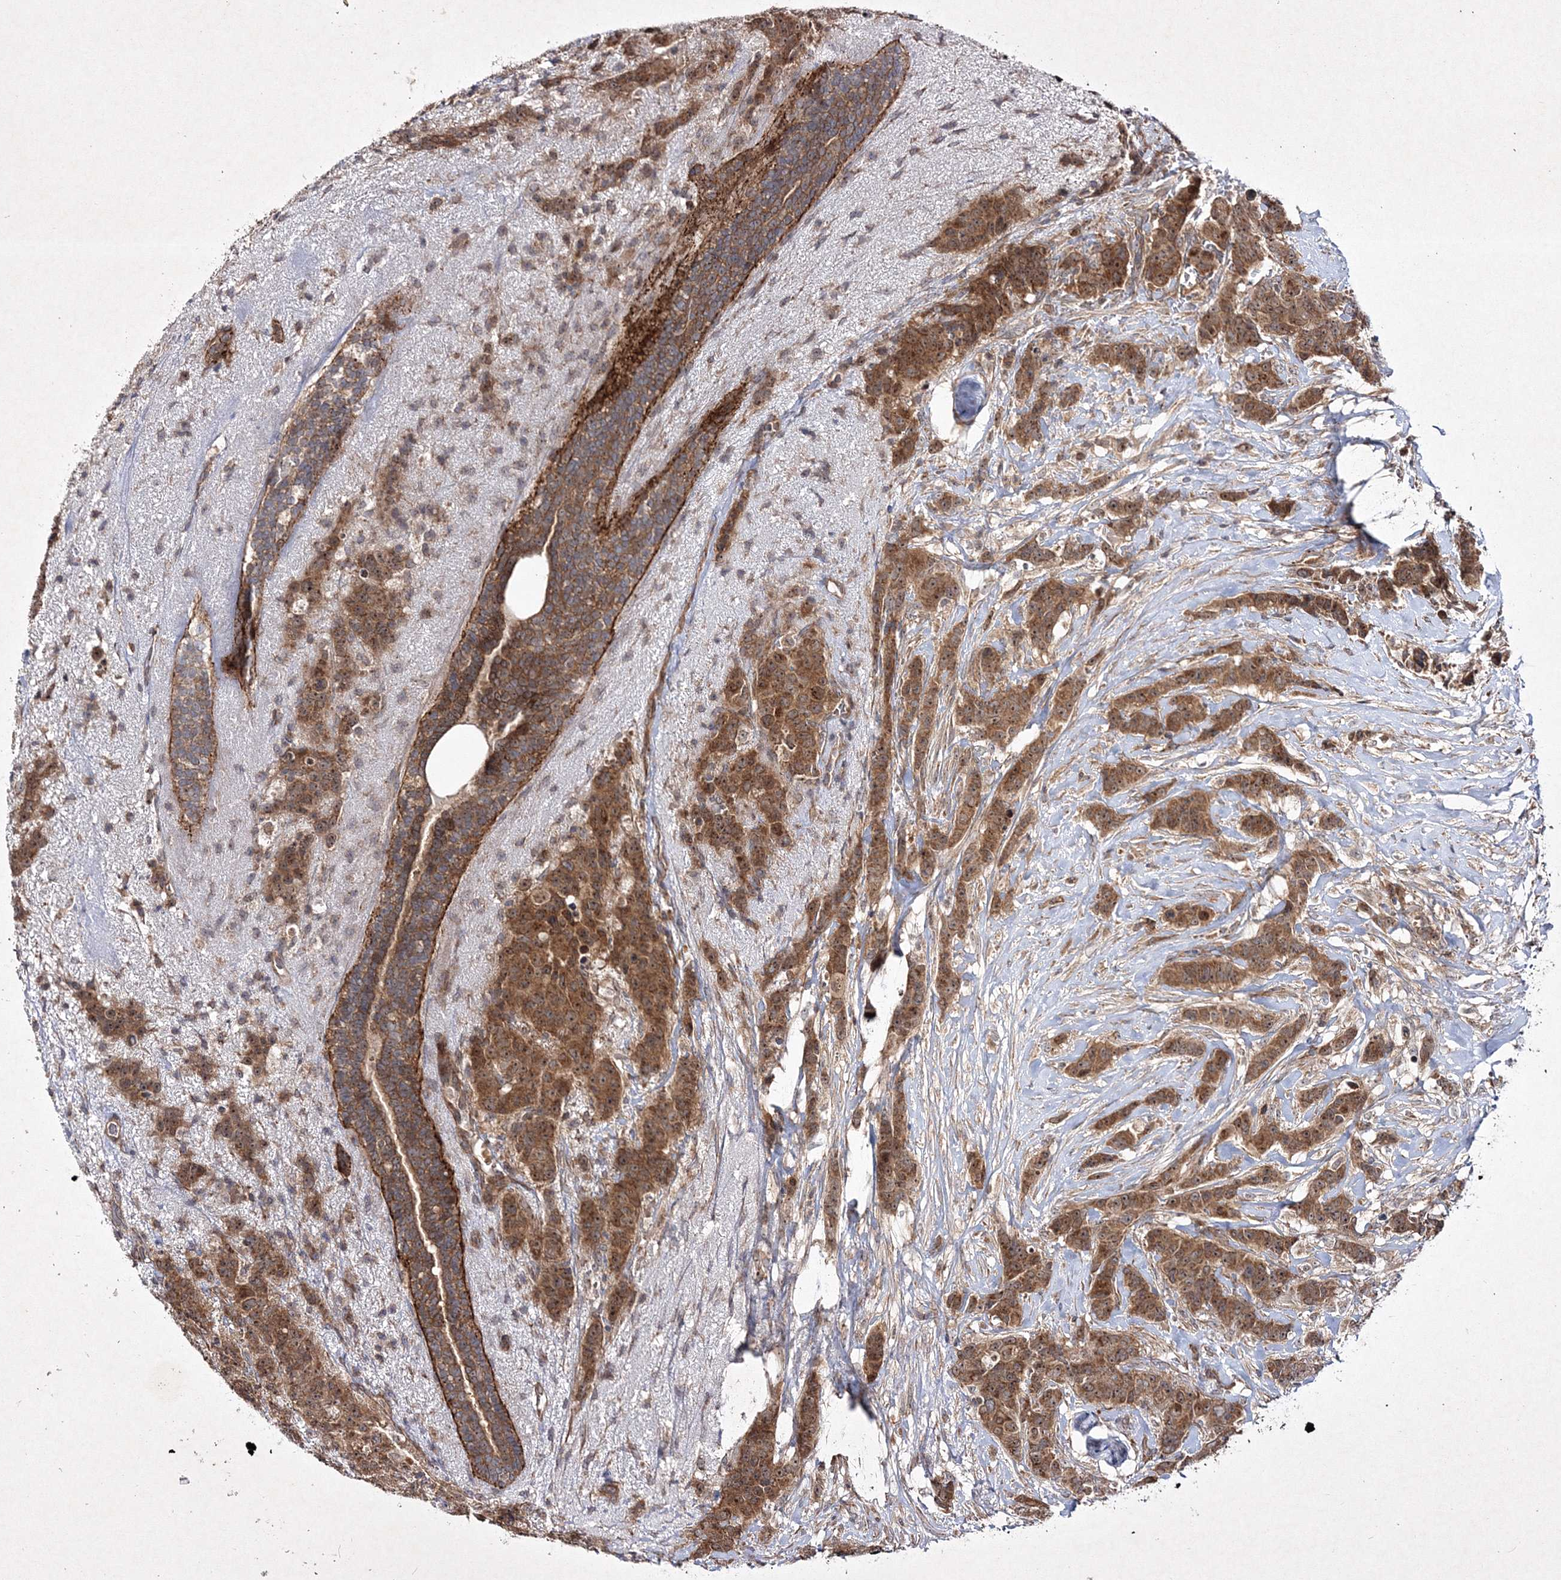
{"staining": {"intensity": "moderate", "quantity": ">75%", "location": "cytoplasmic/membranous"}, "tissue": "breast cancer", "cell_type": "Tumor cells", "image_type": "cancer", "snomed": [{"axis": "morphology", "description": "Duct carcinoma"}, {"axis": "topography", "description": "Breast"}], "caption": "This photomicrograph displays immunohistochemistry (IHC) staining of human breast cancer (infiltrating ductal carcinoma), with medium moderate cytoplasmic/membranous expression in about >75% of tumor cells.", "gene": "SCRN3", "patient": {"sex": "female", "age": 40}}